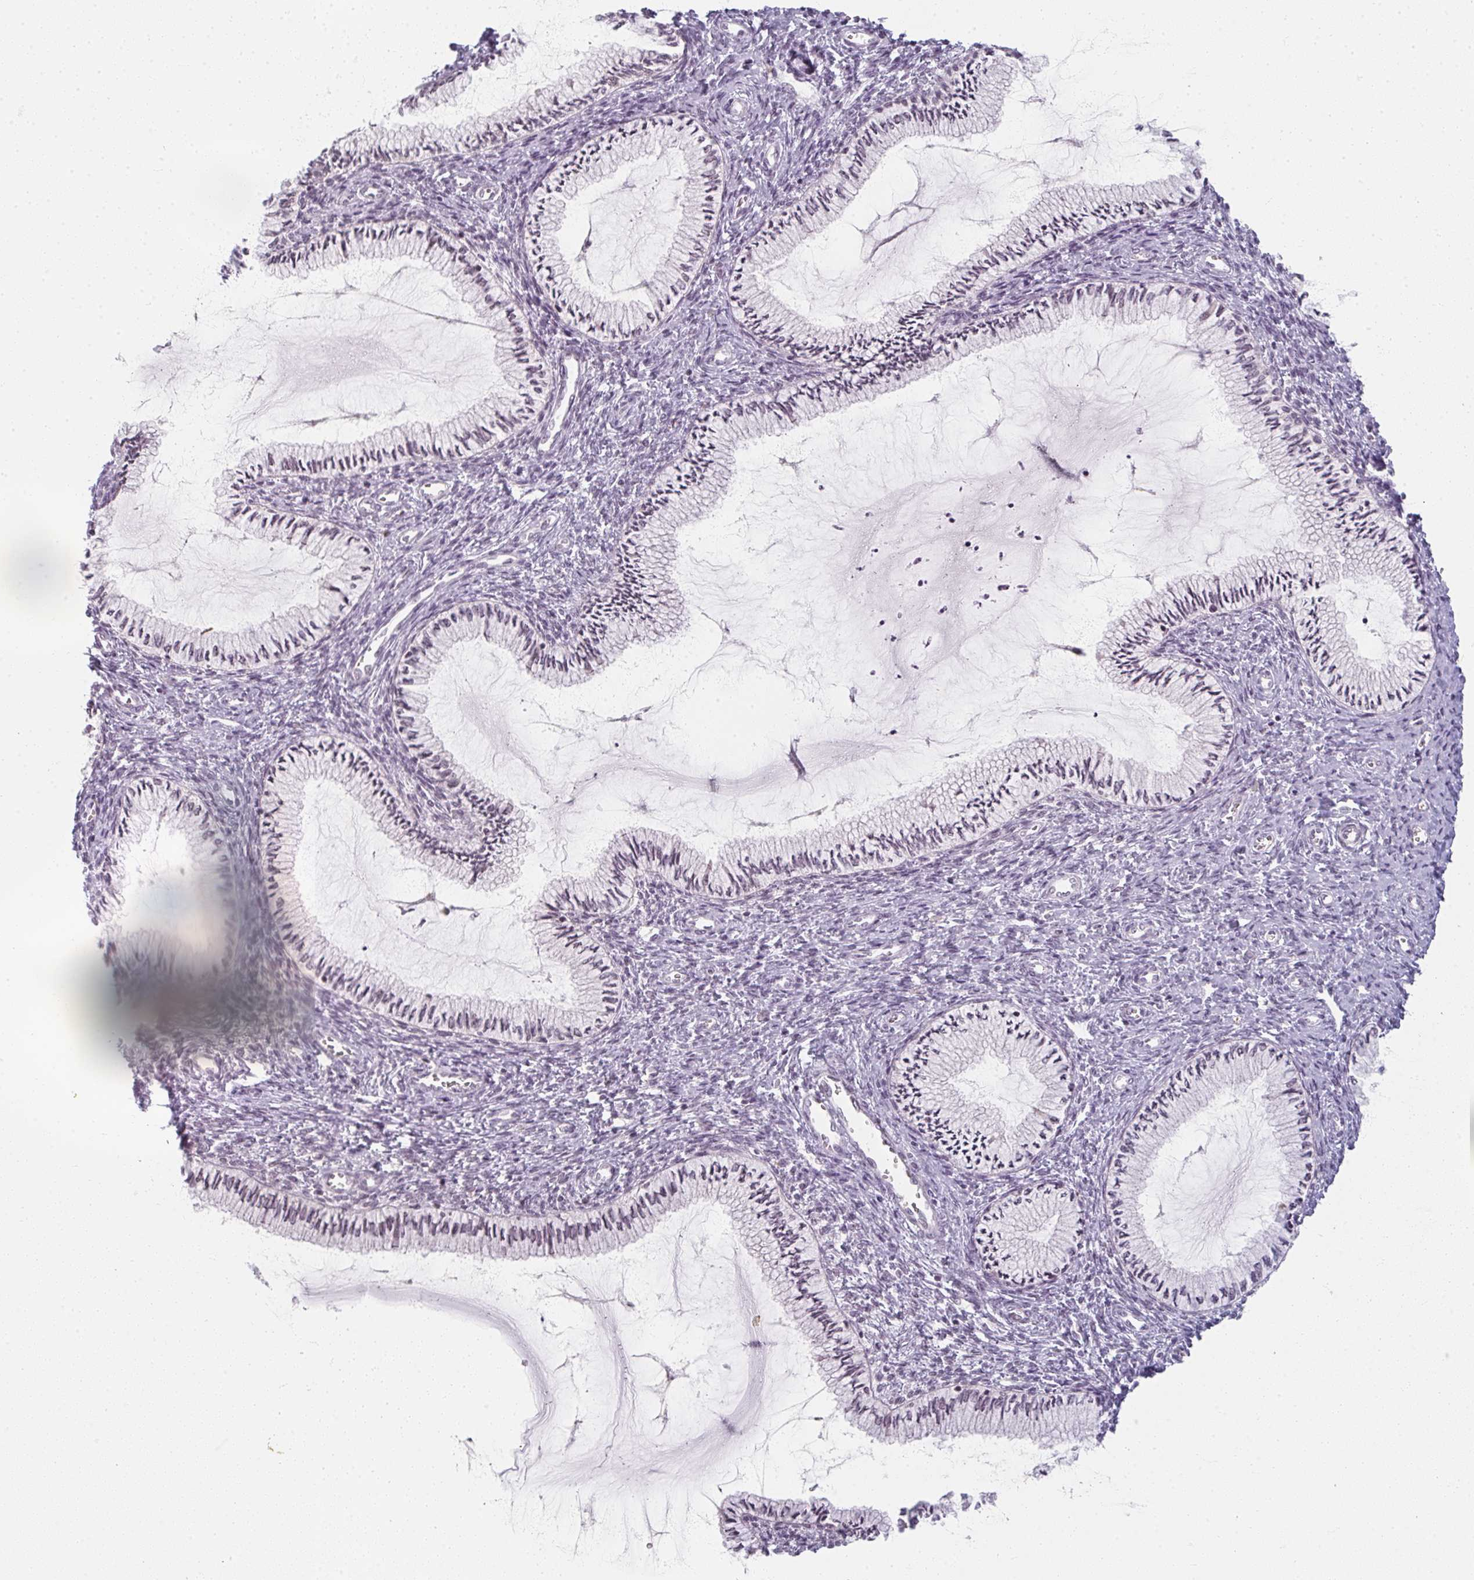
{"staining": {"intensity": "weak", "quantity": "<25%", "location": "nuclear"}, "tissue": "cervix", "cell_type": "Glandular cells", "image_type": "normal", "snomed": [{"axis": "morphology", "description": "Normal tissue, NOS"}, {"axis": "topography", "description": "Cervix"}], "caption": "This is an IHC photomicrograph of unremarkable human cervix. There is no staining in glandular cells.", "gene": "RBBP6", "patient": {"sex": "female", "age": 24}}